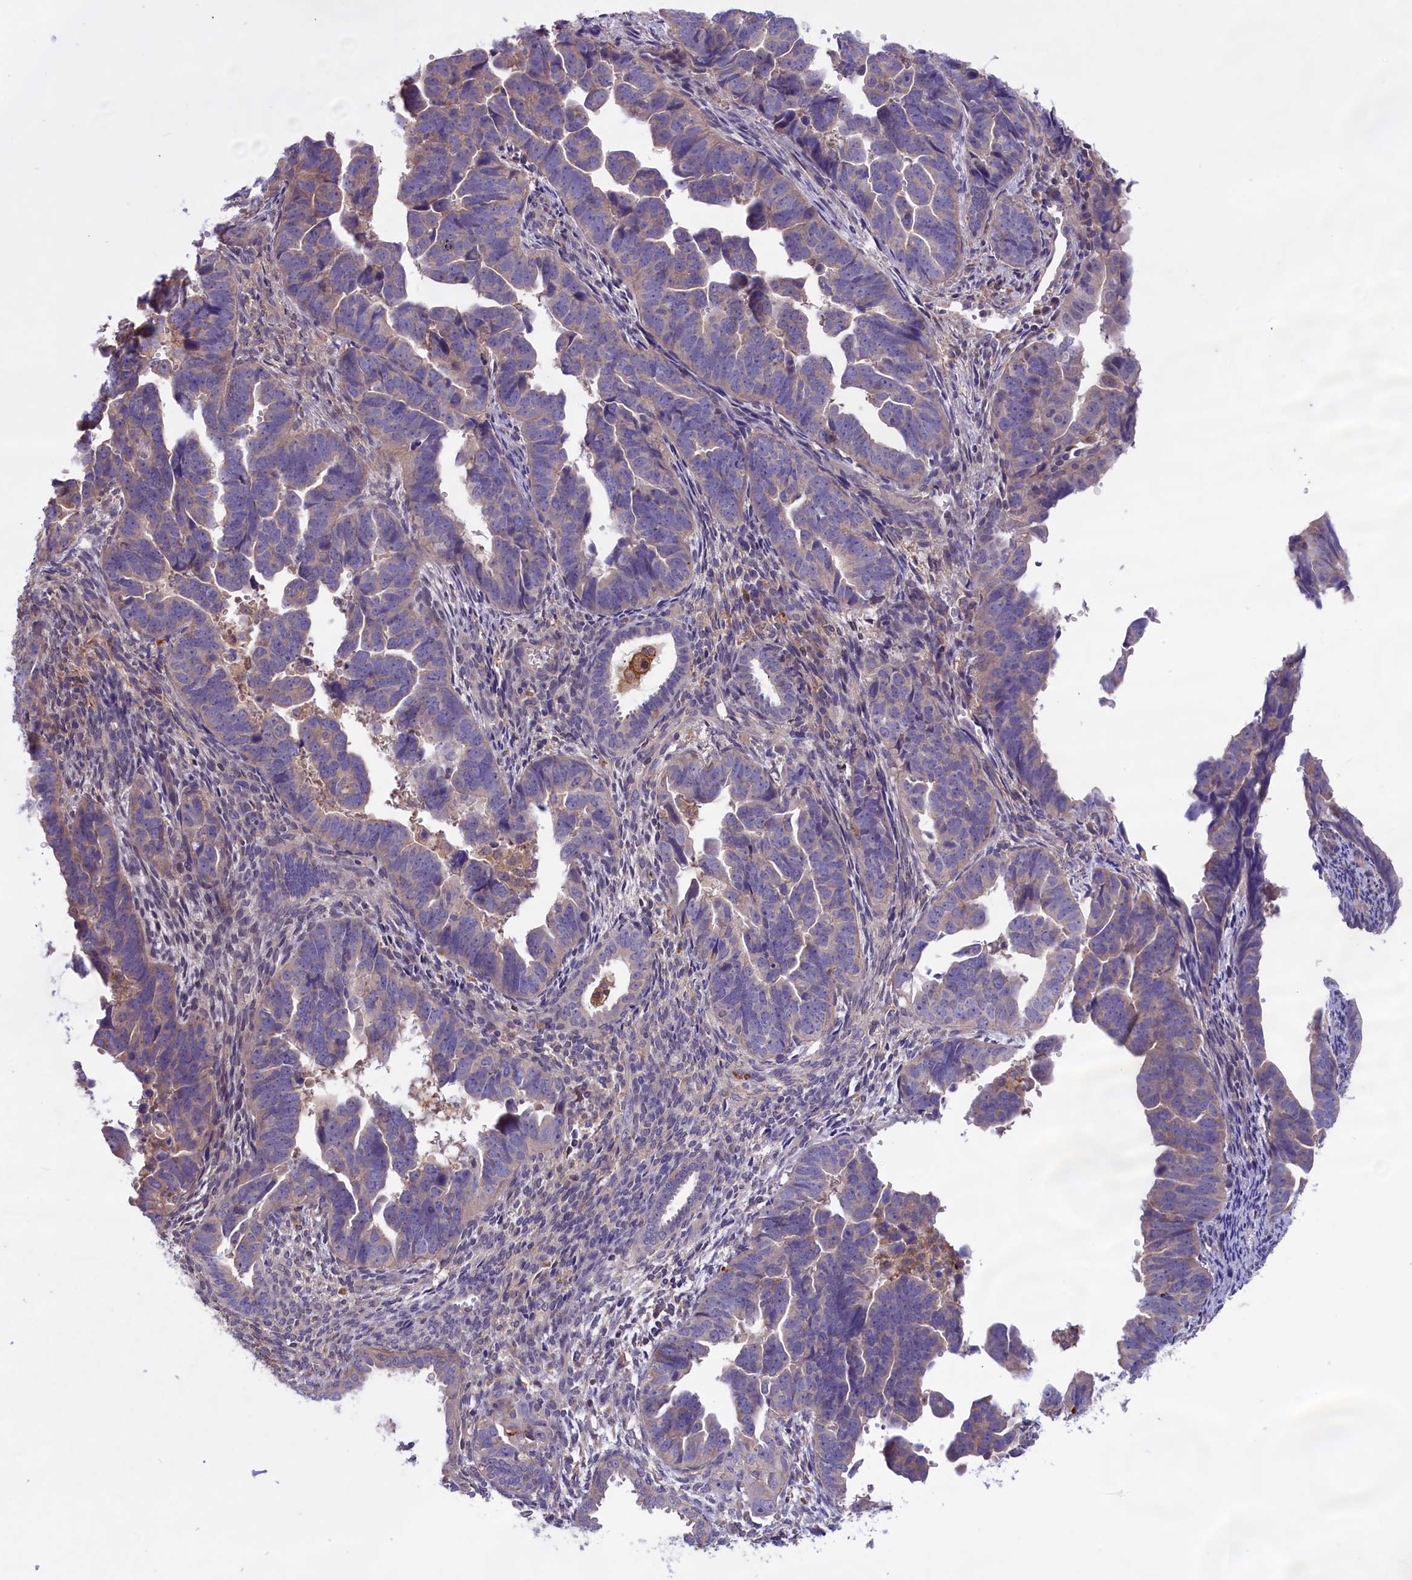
{"staining": {"intensity": "weak", "quantity": "25%-75%", "location": "cytoplasmic/membranous"}, "tissue": "endometrial cancer", "cell_type": "Tumor cells", "image_type": "cancer", "snomed": [{"axis": "morphology", "description": "Adenocarcinoma, NOS"}, {"axis": "topography", "description": "Endometrium"}], "caption": "A high-resolution micrograph shows immunohistochemistry staining of endometrial cancer, which displays weak cytoplasmic/membranous staining in approximately 25%-75% of tumor cells. The protein is stained brown, and the nuclei are stained in blue (DAB IHC with brightfield microscopy, high magnification).", "gene": "AMDHD2", "patient": {"sex": "female", "age": 75}}